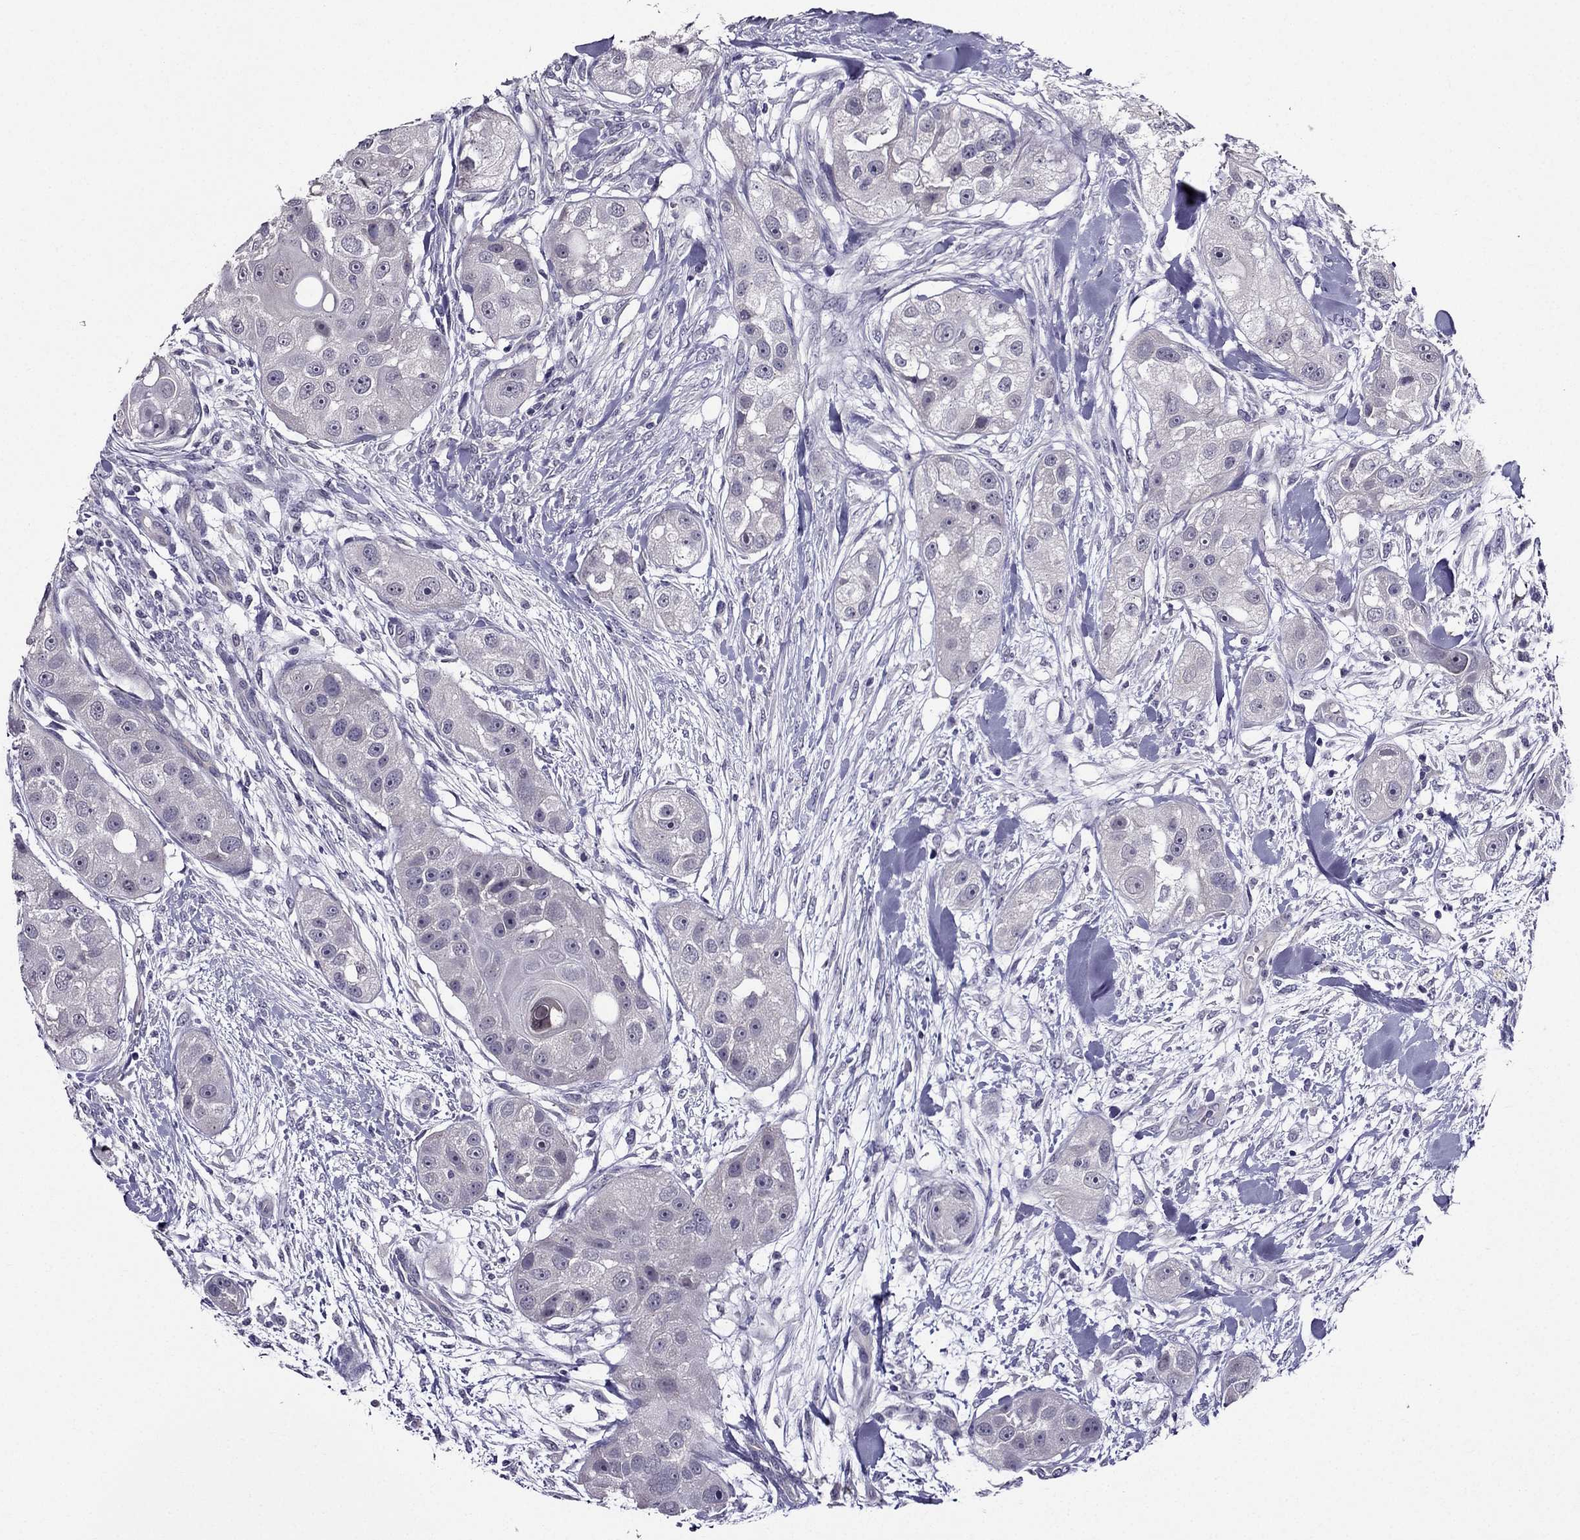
{"staining": {"intensity": "negative", "quantity": "none", "location": "none"}, "tissue": "head and neck cancer", "cell_type": "Tumor cells", "image_type": "cancer", "snomed": [{"axis": "morphology", "description": "Squamous cell carcinoma, NOS"}, {"axis": "topography", "description": "Head-Neck"}], "caption": "Tumor cells show no significant protein expression in squamous cell carcinoma (head and neck).", "gene": "DUSP15", "patient": {"sex": "male", "age": 51}}